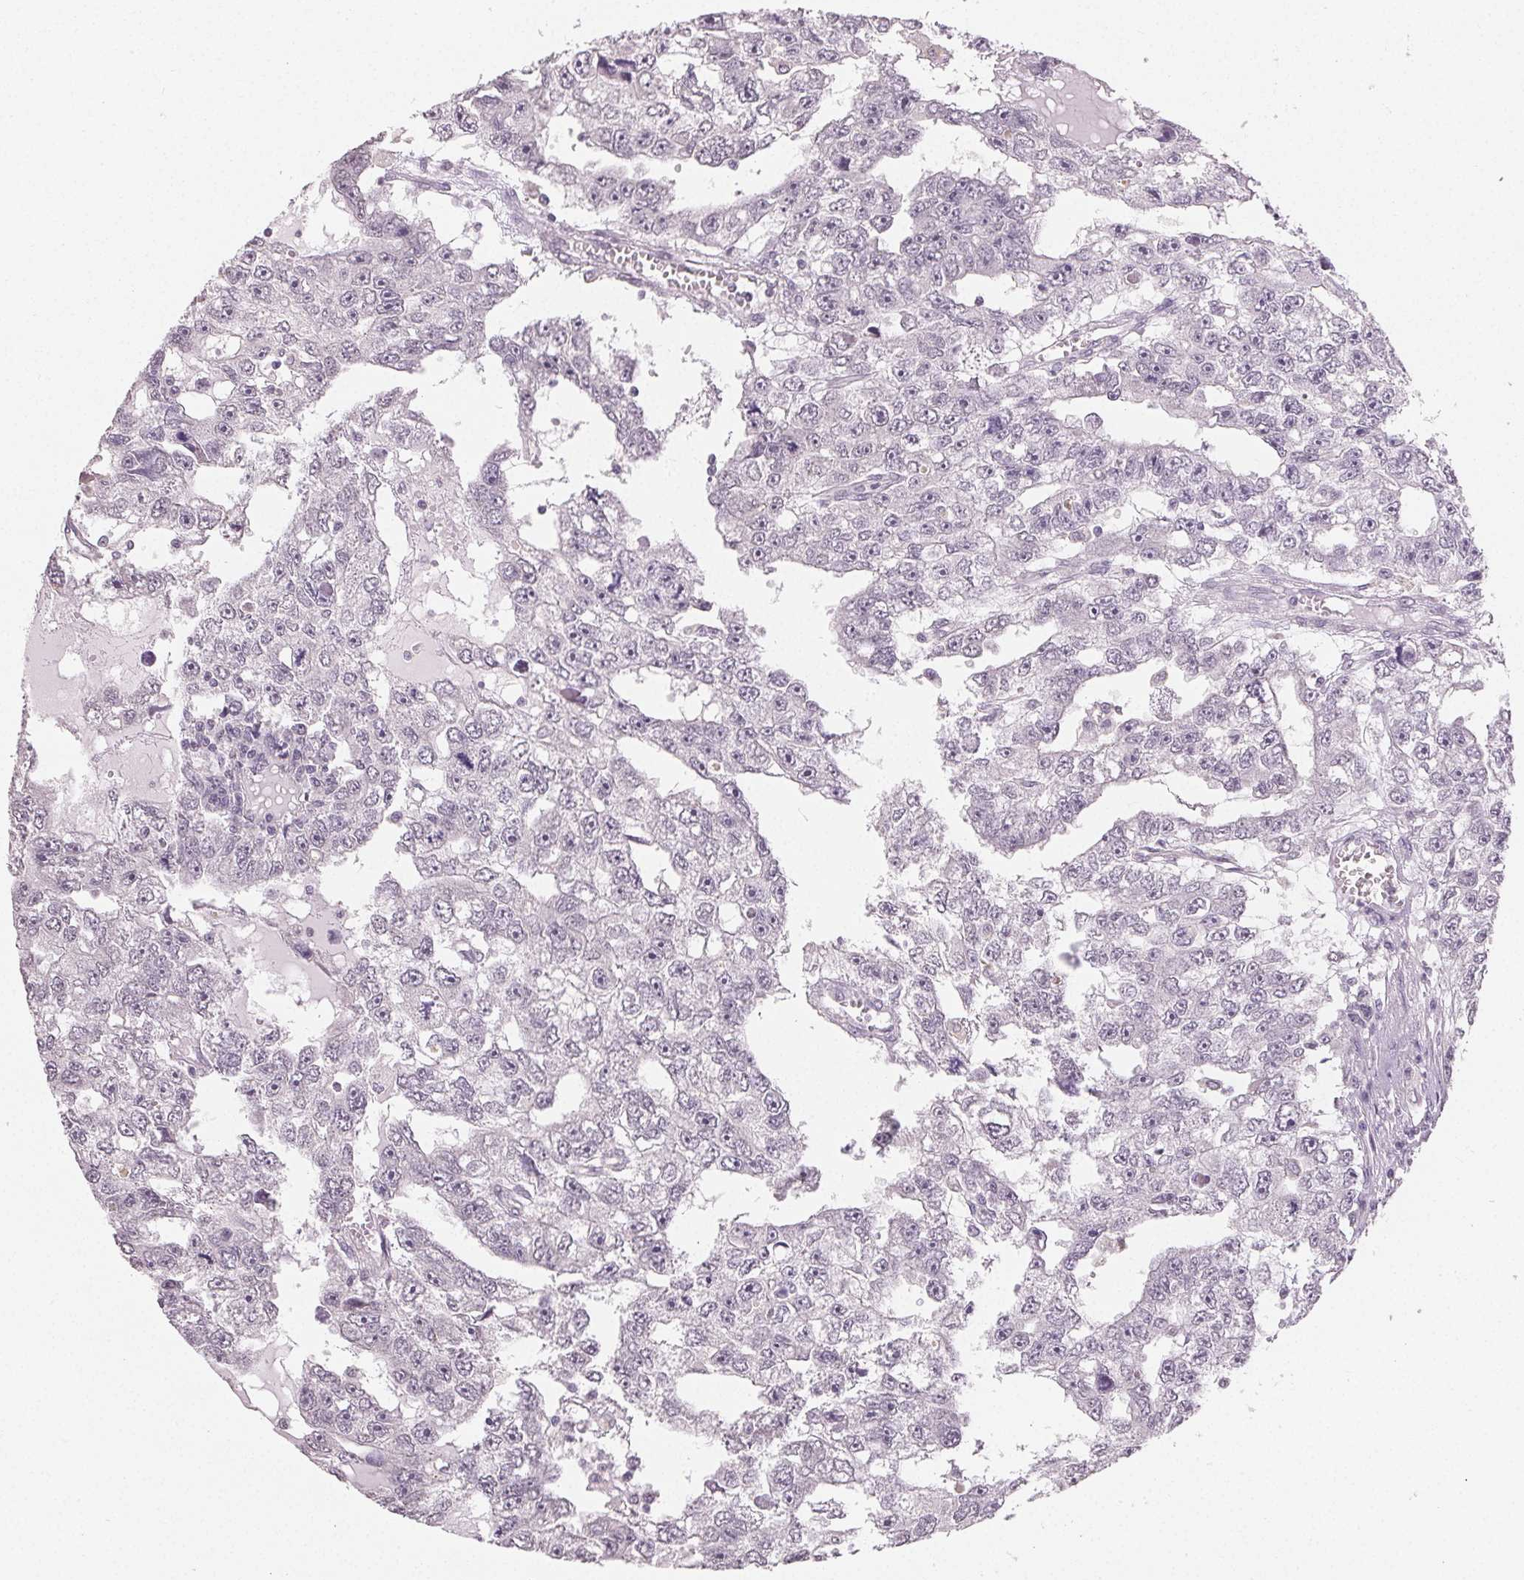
{"staining": {"intensity": "negative", "quantity": "none", "location": "none"}, "tissue": "testis cancer", "cell_type": "Tumor cells", "image_type": "cancer", "snomed": [{"axis": "morphology", "description": "Carcinoma, Embryonal, NOS"}, {"axis": "topography", "description": "Testis"}], "caption": "Testis cancer (embryonal carcinoma) was stained to show a protein in brown. There is no significant positivity in tumor cells.", "gene": "TMEM174", "patient": {"sex": "male", "age": 20}}